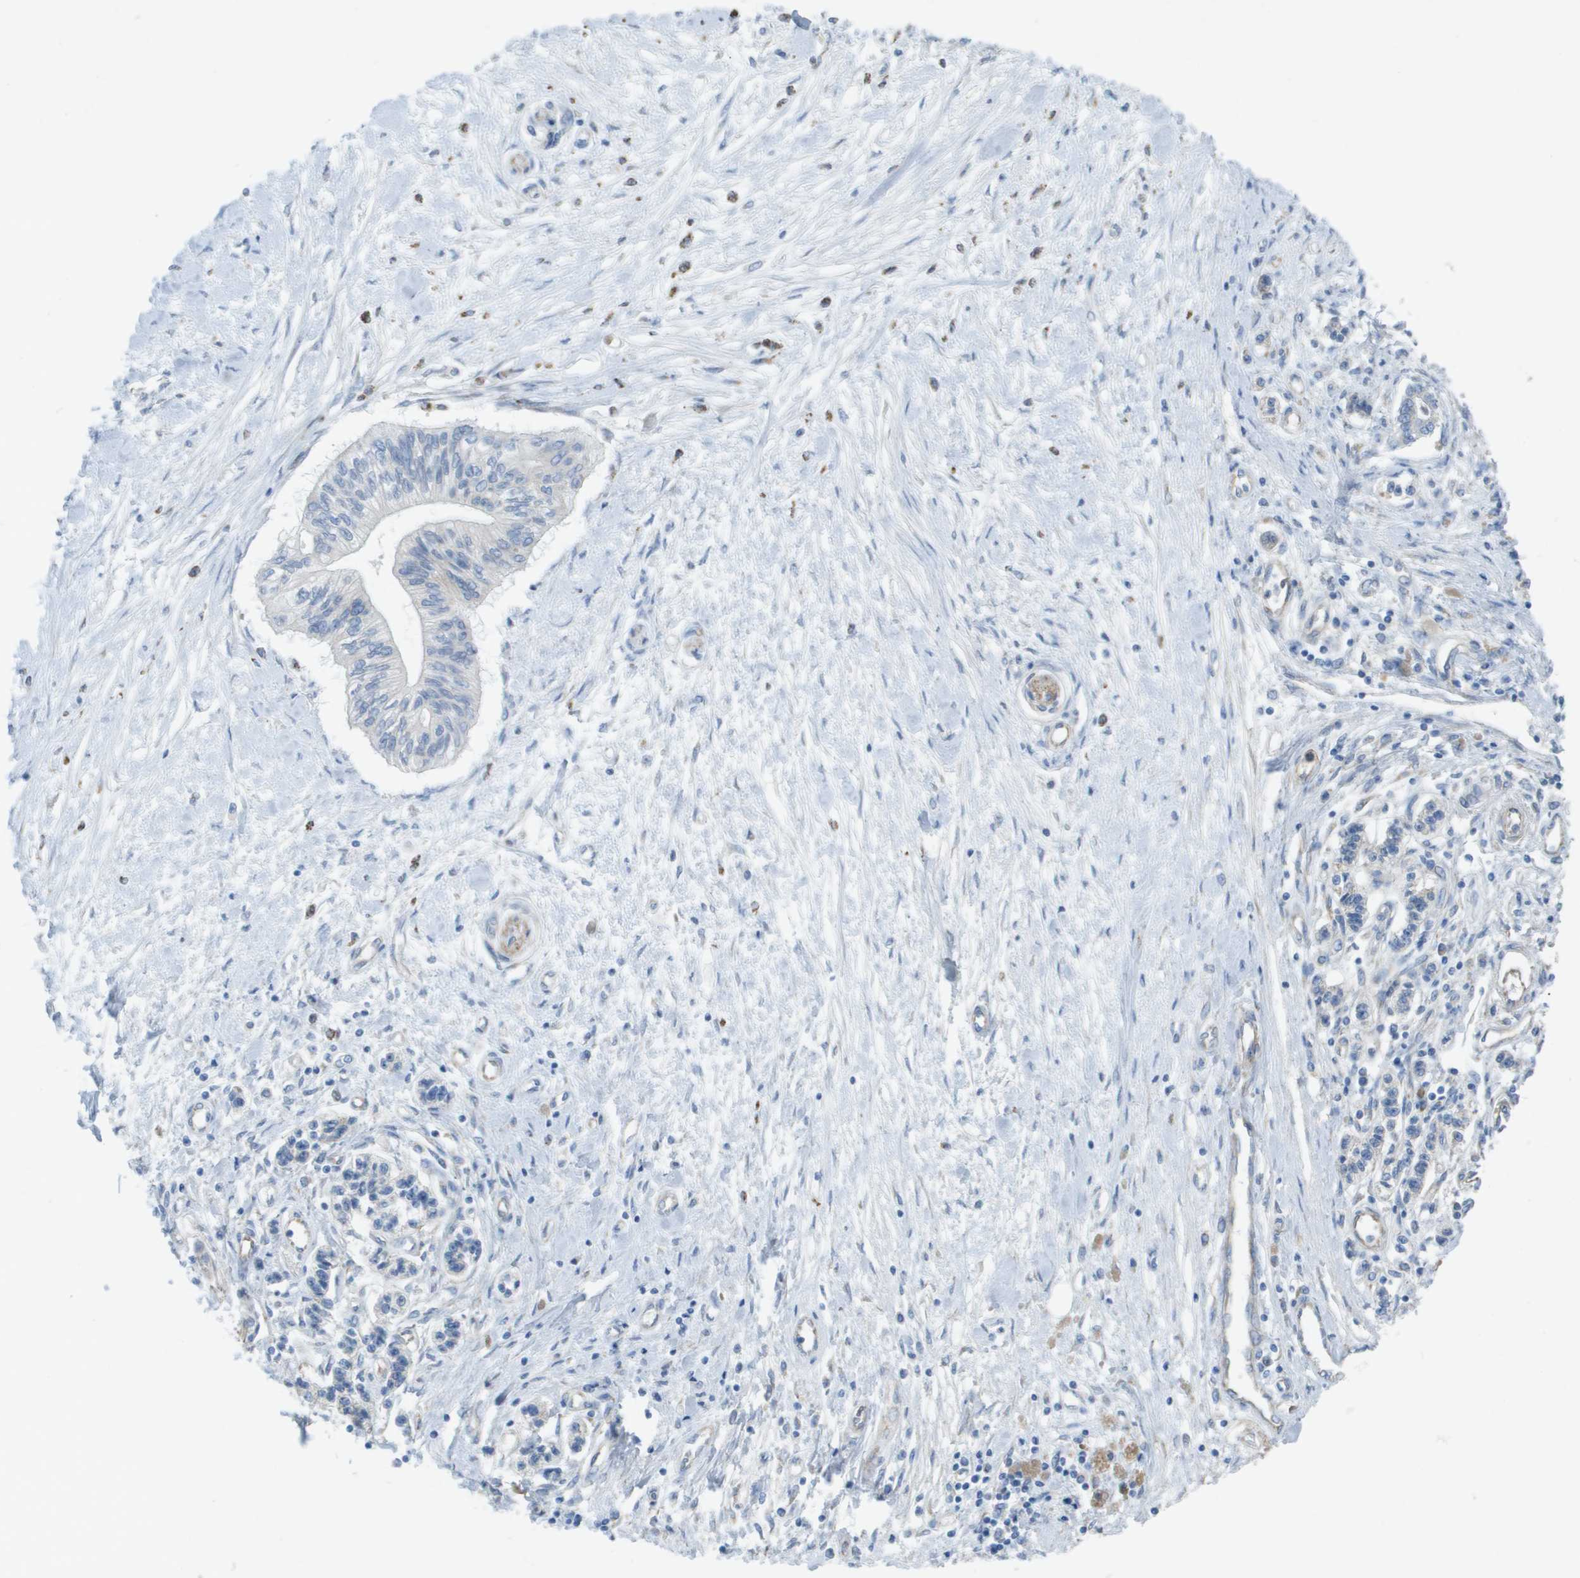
{"staining": {"intensity": "negative", "quantity": "none", "location": "none"}, "tissue": "pancreatic cancer", "cell_type": "Tumor cells", "image_type": "cancer", "snomed": [{"axis": "morphology", "description": "Adenocarcinoma, NOS"}, {"axis": "topography", "description": "Pancreas"}], "caption": "Tumor cells are negative for protein expression in human adenocarcinoma (pancreatic).", "gene": "CLCN2", "patient": {"sex": "female", "age": 77}}